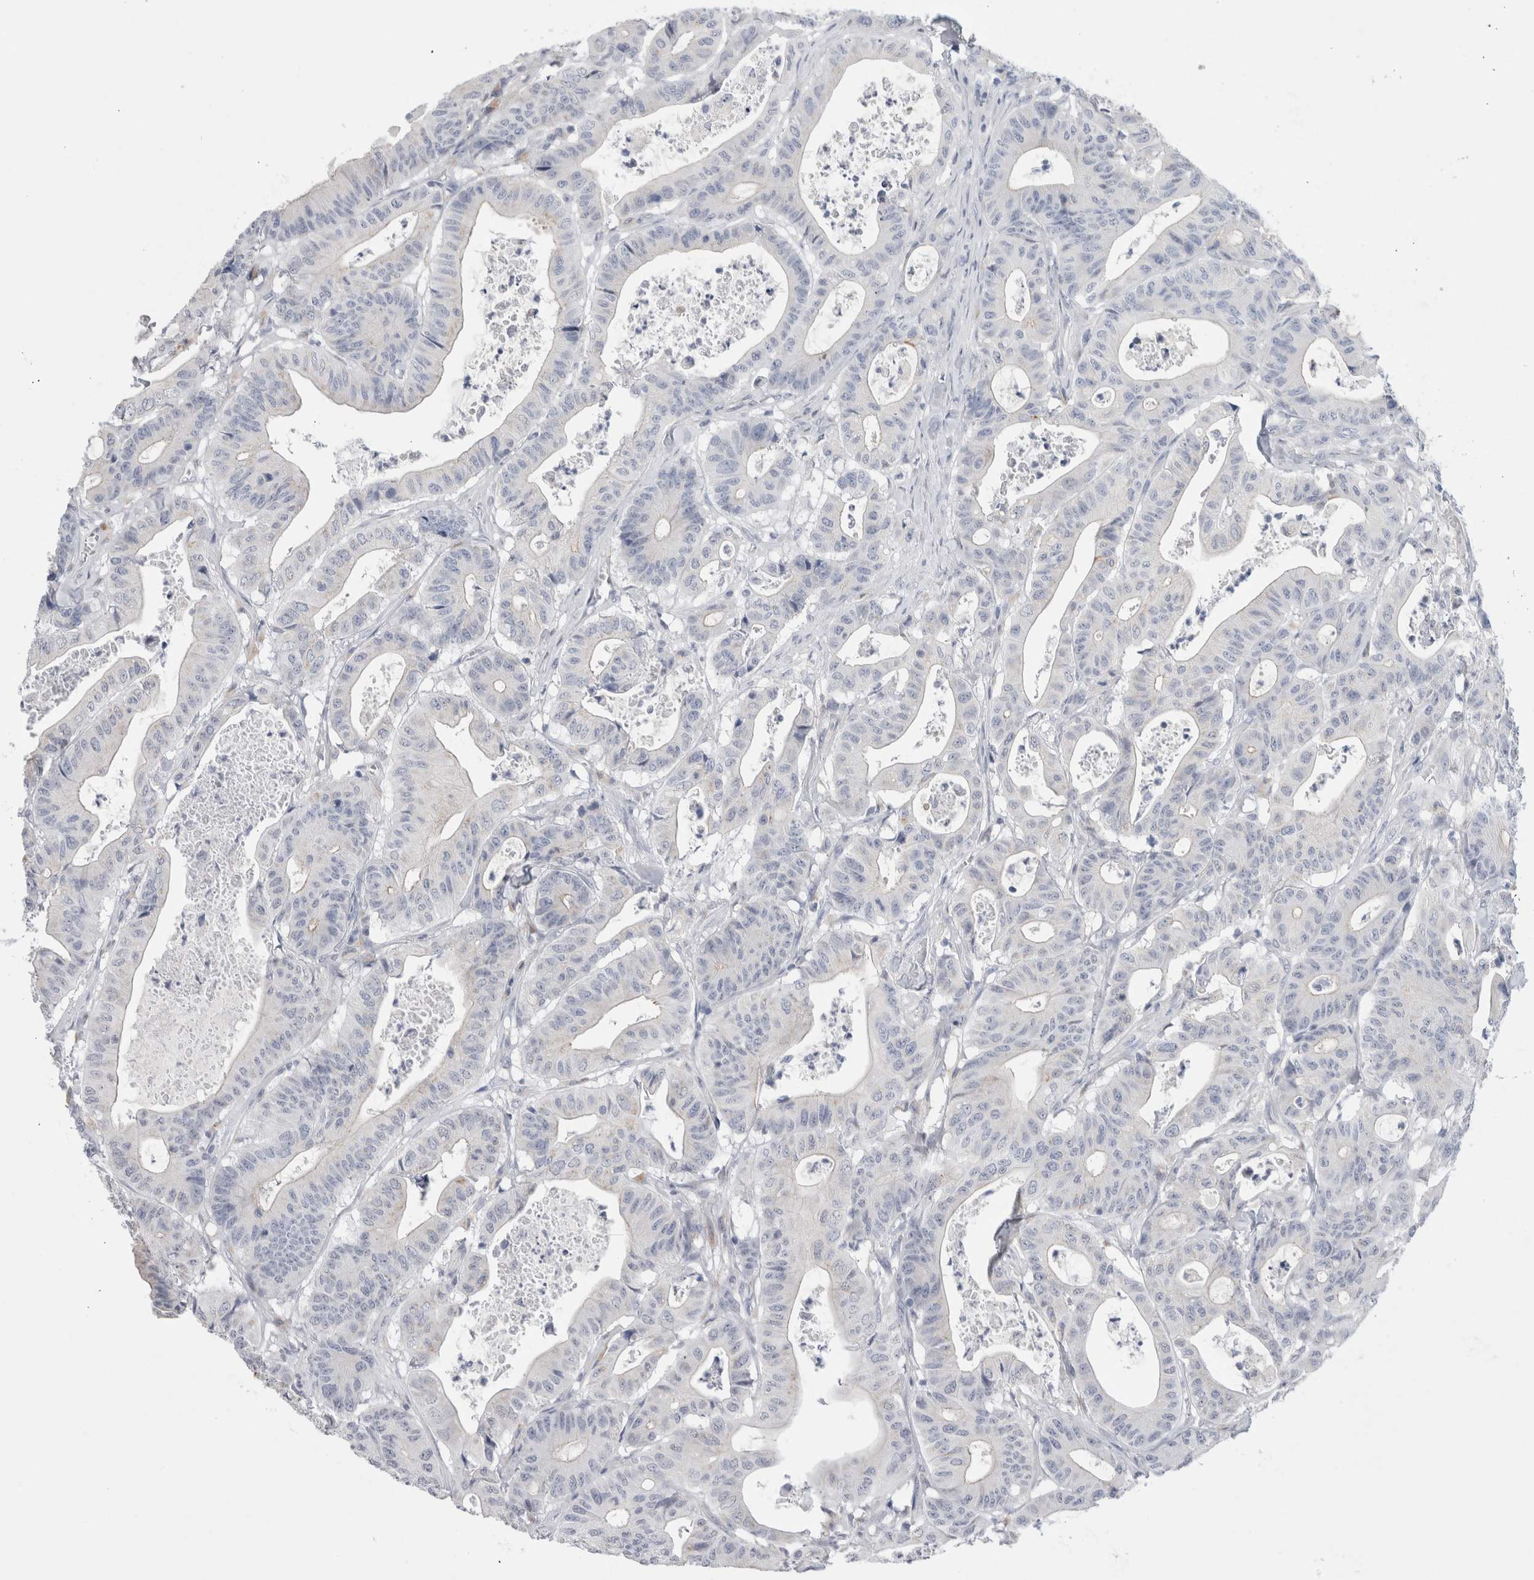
{"staining": {"intensity": "negative", "quantity": "none", "location": "none"}, "tissue": "colorectal cancer", "cell_type": "Tumor cells", "image_type": "cancer", "snomed": [{"axis": "morphology", "description": "Adenocarcinoma, NOS"}, {"axis": "topography", "description": "Colon"}], "caption": "An image of human colorectal cancer (adenocarcinoma) is negative for staining in tumor cells. Nuclei are stained in blue.", "gene": "GAA", "patient": {"sex": "female", "age": 84}}